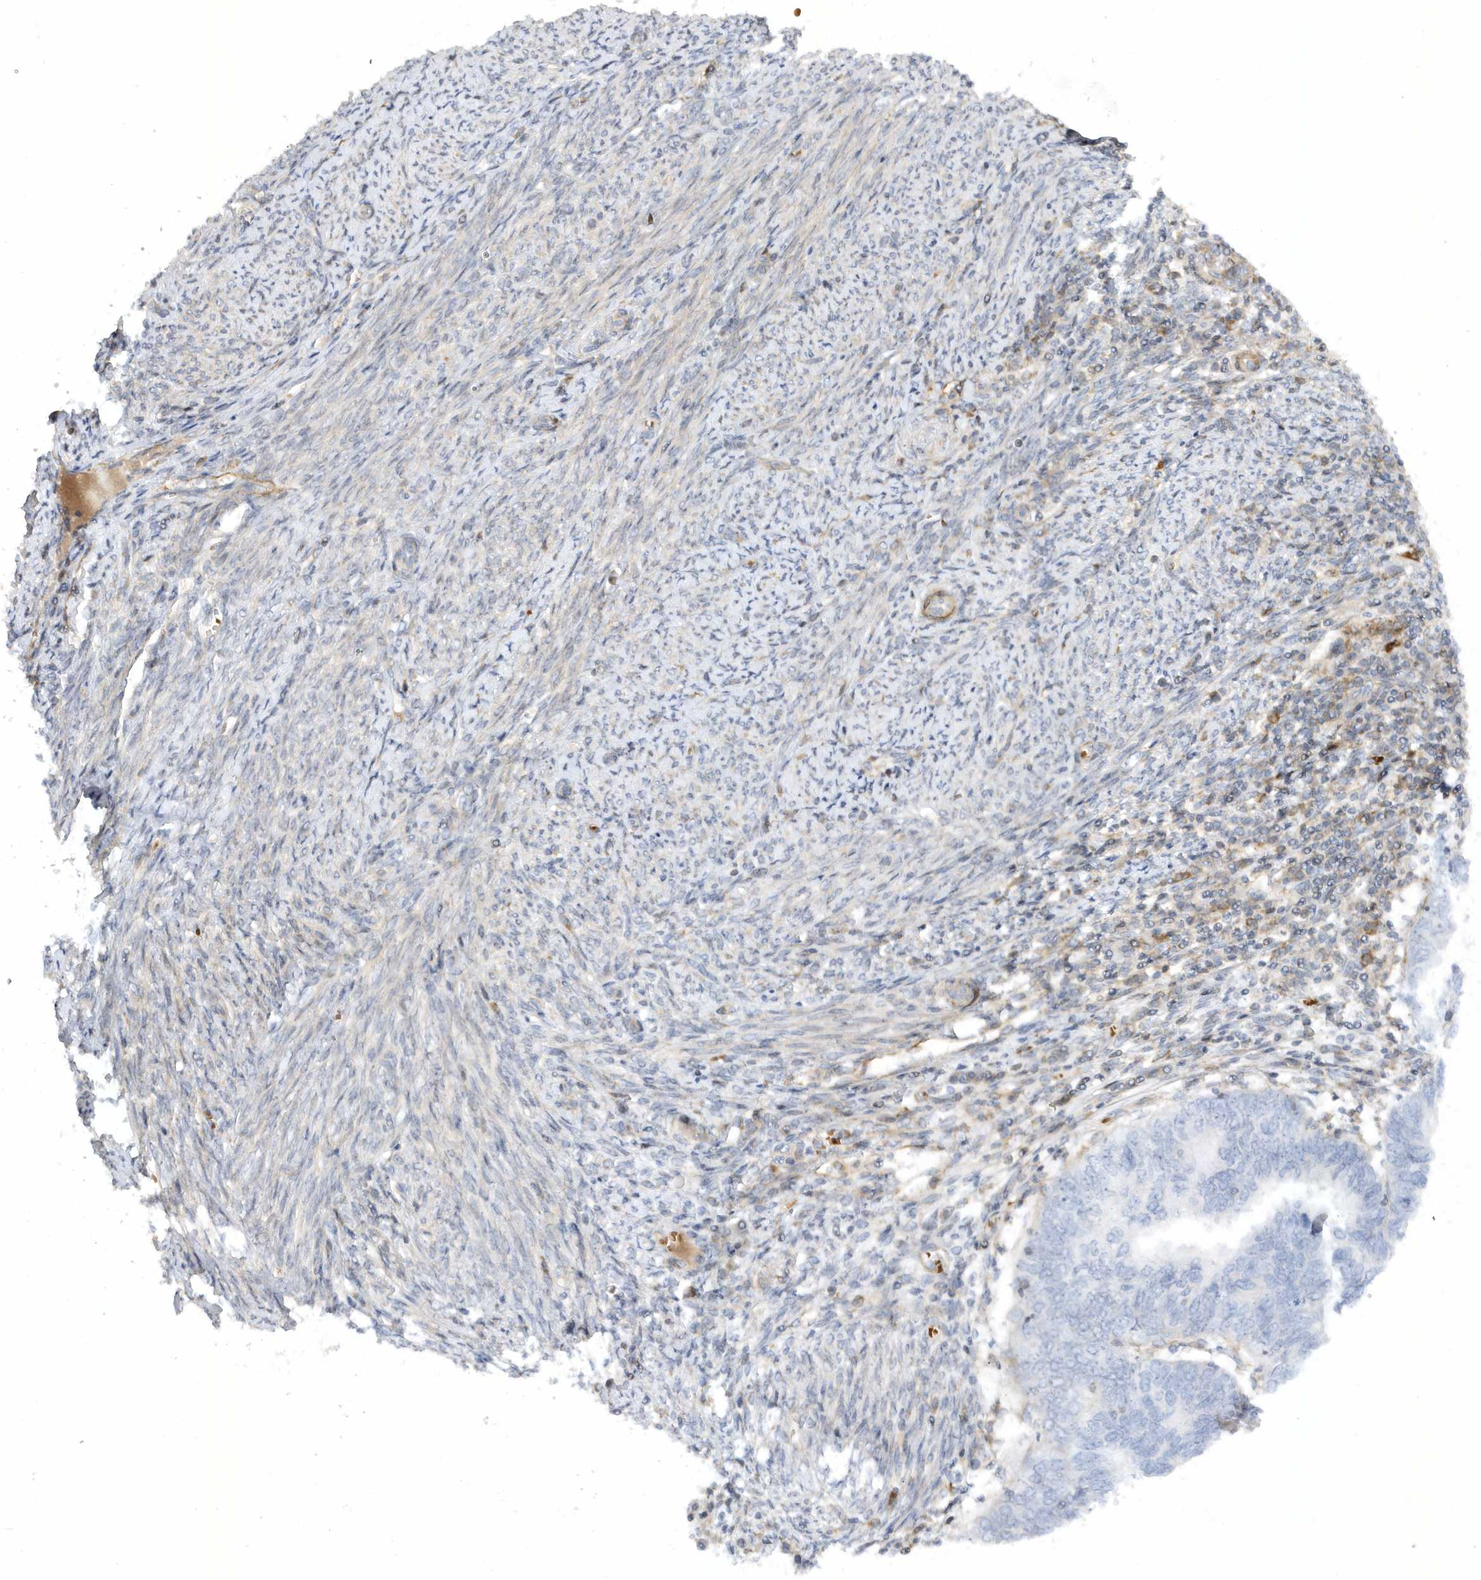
{"staining": {"intensity": "moderate", "quantity": "25%-75%", "location": "cytoplasmic/membranous"}, "tissue": "endometrial cancer", "cell_type": "Tumor cells", "image_type": "cancer", "snomed": [{"axis": "morphology", "description": "Adenocarcinoma, NOS"}, {"axis": "topography", "description": "Uterus"}], "caption": "Brown immunohistochemical staining in human adenocarcinoma (endometrial) exhibits moderate cytoplasmic/membranous expression in approximately 25%-75% of tumor cells.", "gene": "MAP7D3", "patient": {"sex": "female", "age": 77}}